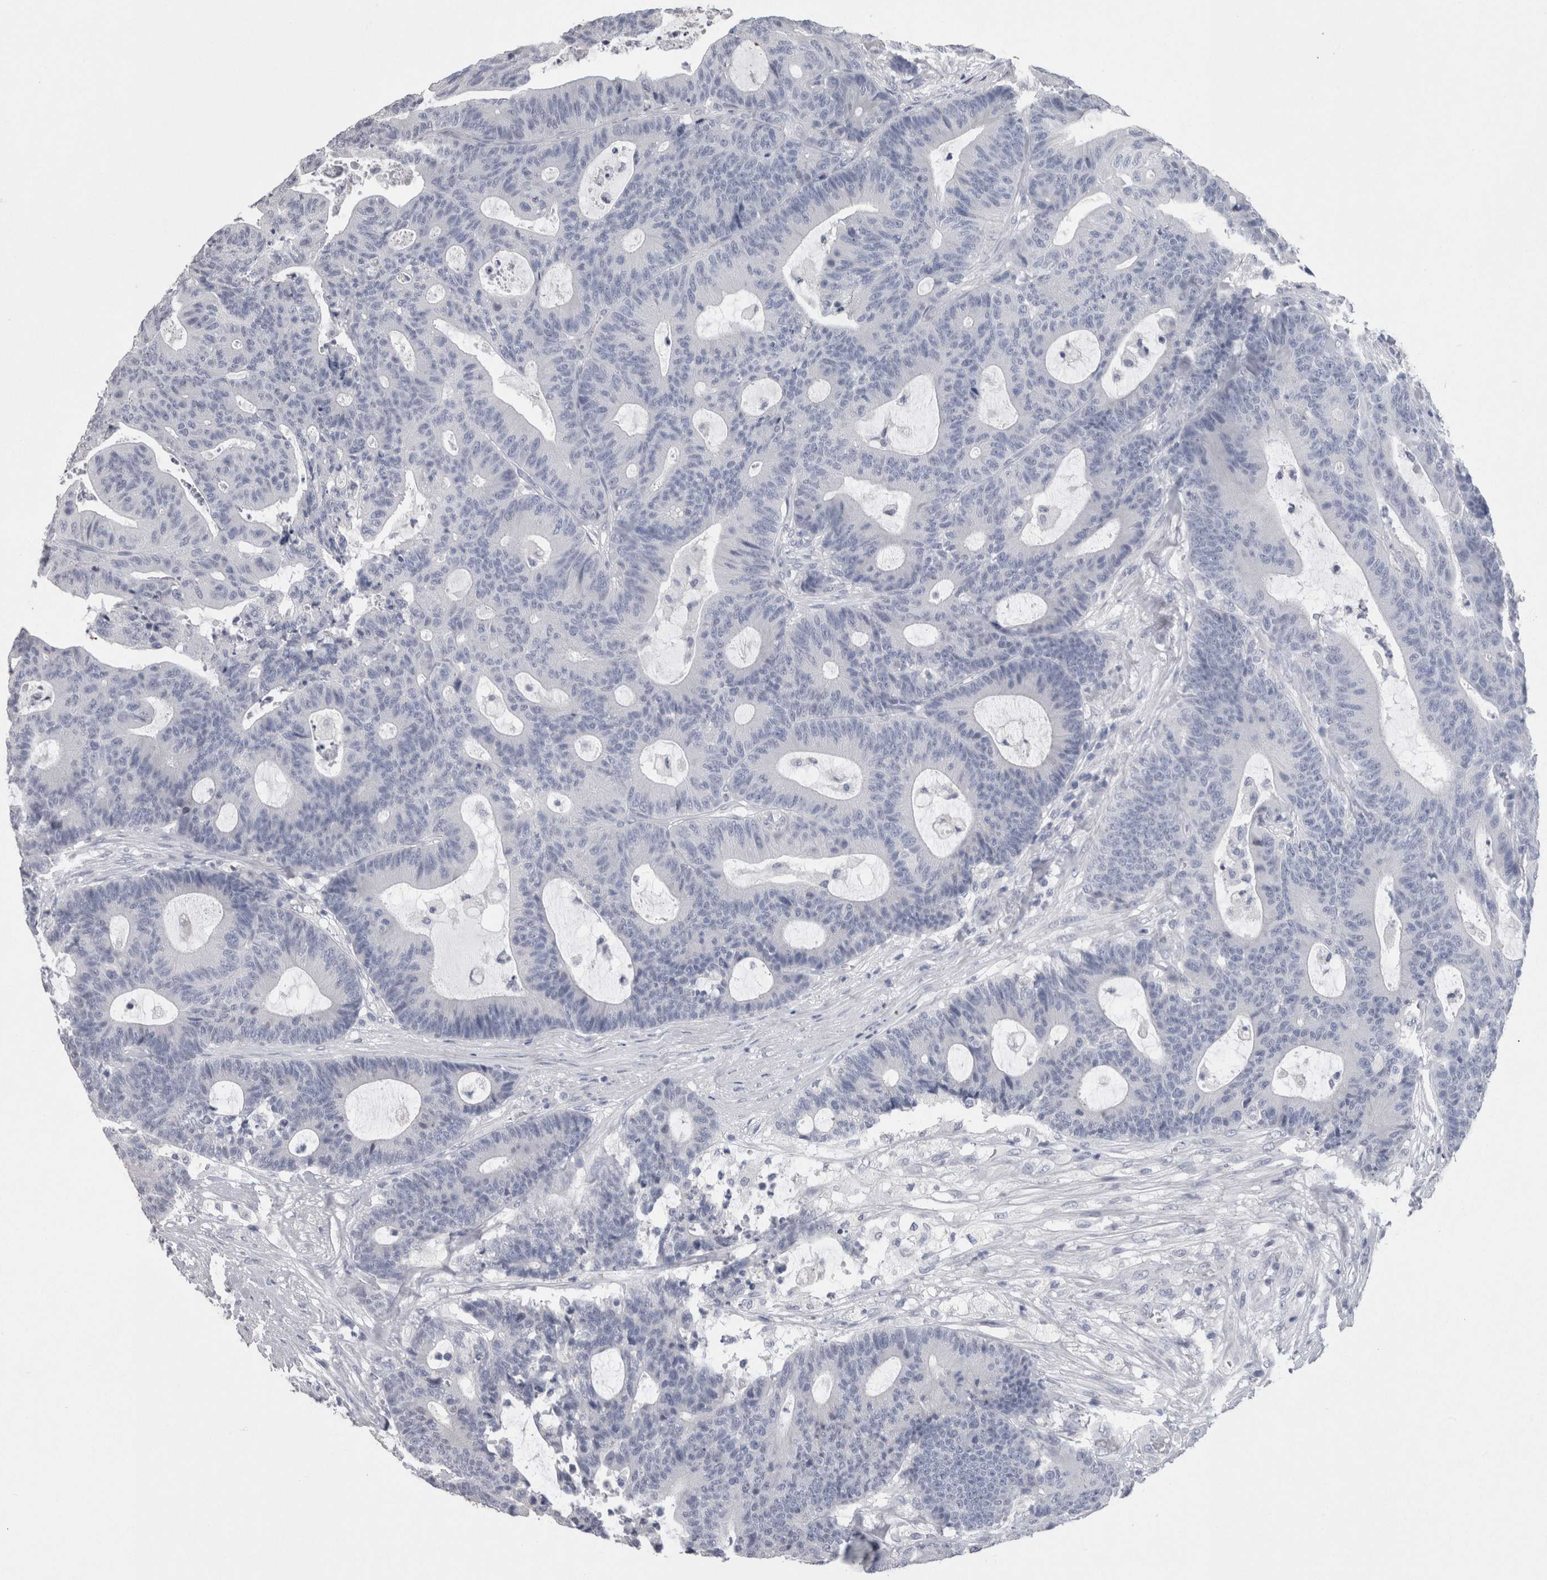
{"staining": {"intensity": "negative", "quantity": "none", "location": "none"}, "tissue": "colorectal cancer", "cell_type": "Tumor cells", "image_type": "cancer", "snomed": [{"axis": "morphology", "description": "Adenocarcinoma, NOS"}, {"axis": "topography", "description": "Colon"}], "caption": "A micrograph of adenocarcinoma (colorectal) stained for a protein reveals no brown staining in tumor cells.", "gene": "CA8", "patient": {"sex": "female", "age": 84}}